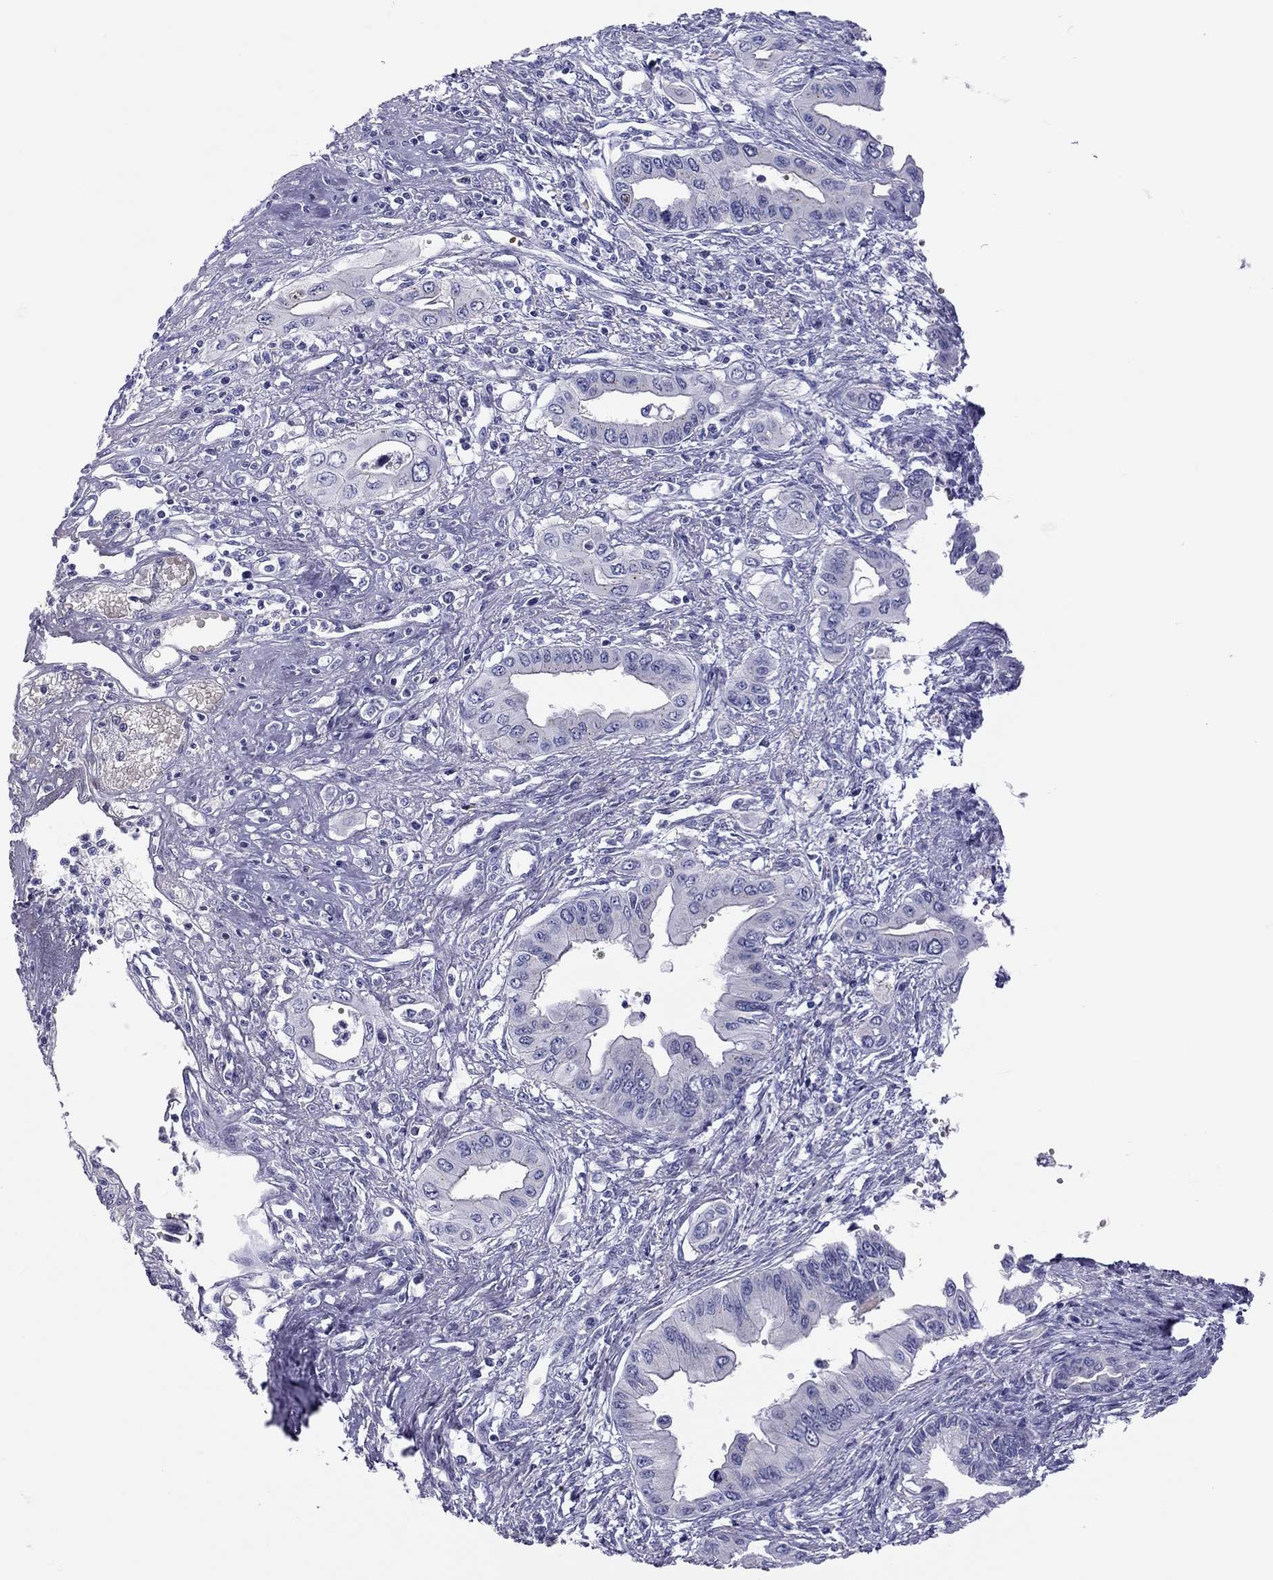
{"staining": {"intensity": "negative", "quantity": "none", "location": "none"}, "tissue": "pancreatic cancer", "cell_type": "Tumor cells", "image_type": "cancer", "snomed": [{"axis": "morphology", "description": "Adenocarcinoma, NOS"}, {"axis": "topography", "description": "Pancreas"}], "caption": "Tumor cells are negative for protein expression in human adenocarcinoma (pancreatic).", "gene": "FRMD1", "patient": {"sex": "female", "age": 62}}